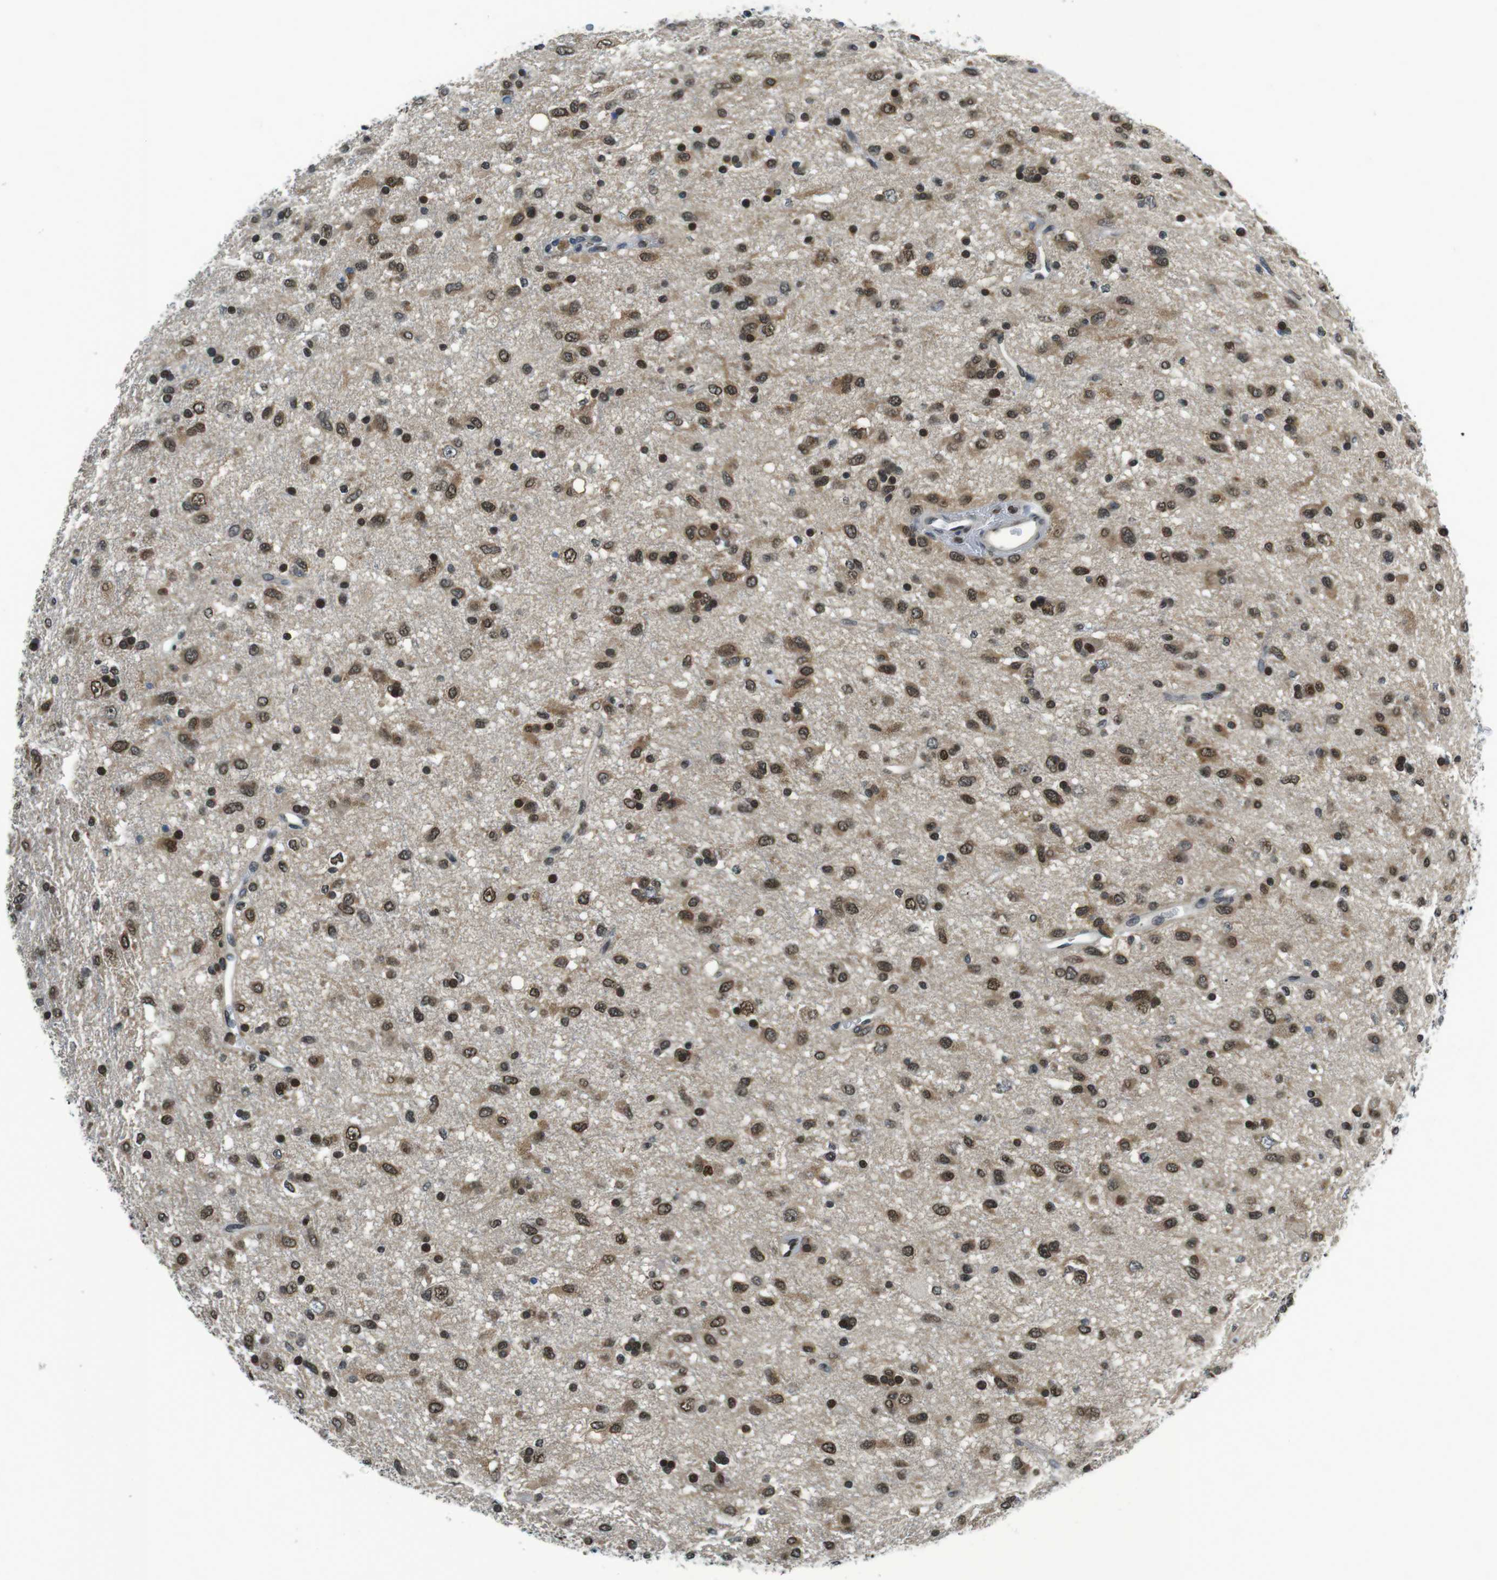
{"staining": {"intensity": "moderate", "quantity": ">75%", "location": "nuclear"}, "tissue": "glioma", "cell_type": "Tumor cells", "image_type": "cancer", "snomed": [{"axis": "morphology", "description": "Glioma, malignant, Low grade"}, {"axis": "topography", "description": "Brain"}], "caption": "DAB immunohistochemical staining of glioma shows moderate nuclear protein positivity in approximately >75% of tumor cells. (DAB IHC with brightfield microscopy, high magnification).", "gene": "NEK4", "patient": {"sex": "male", "age": 77}}